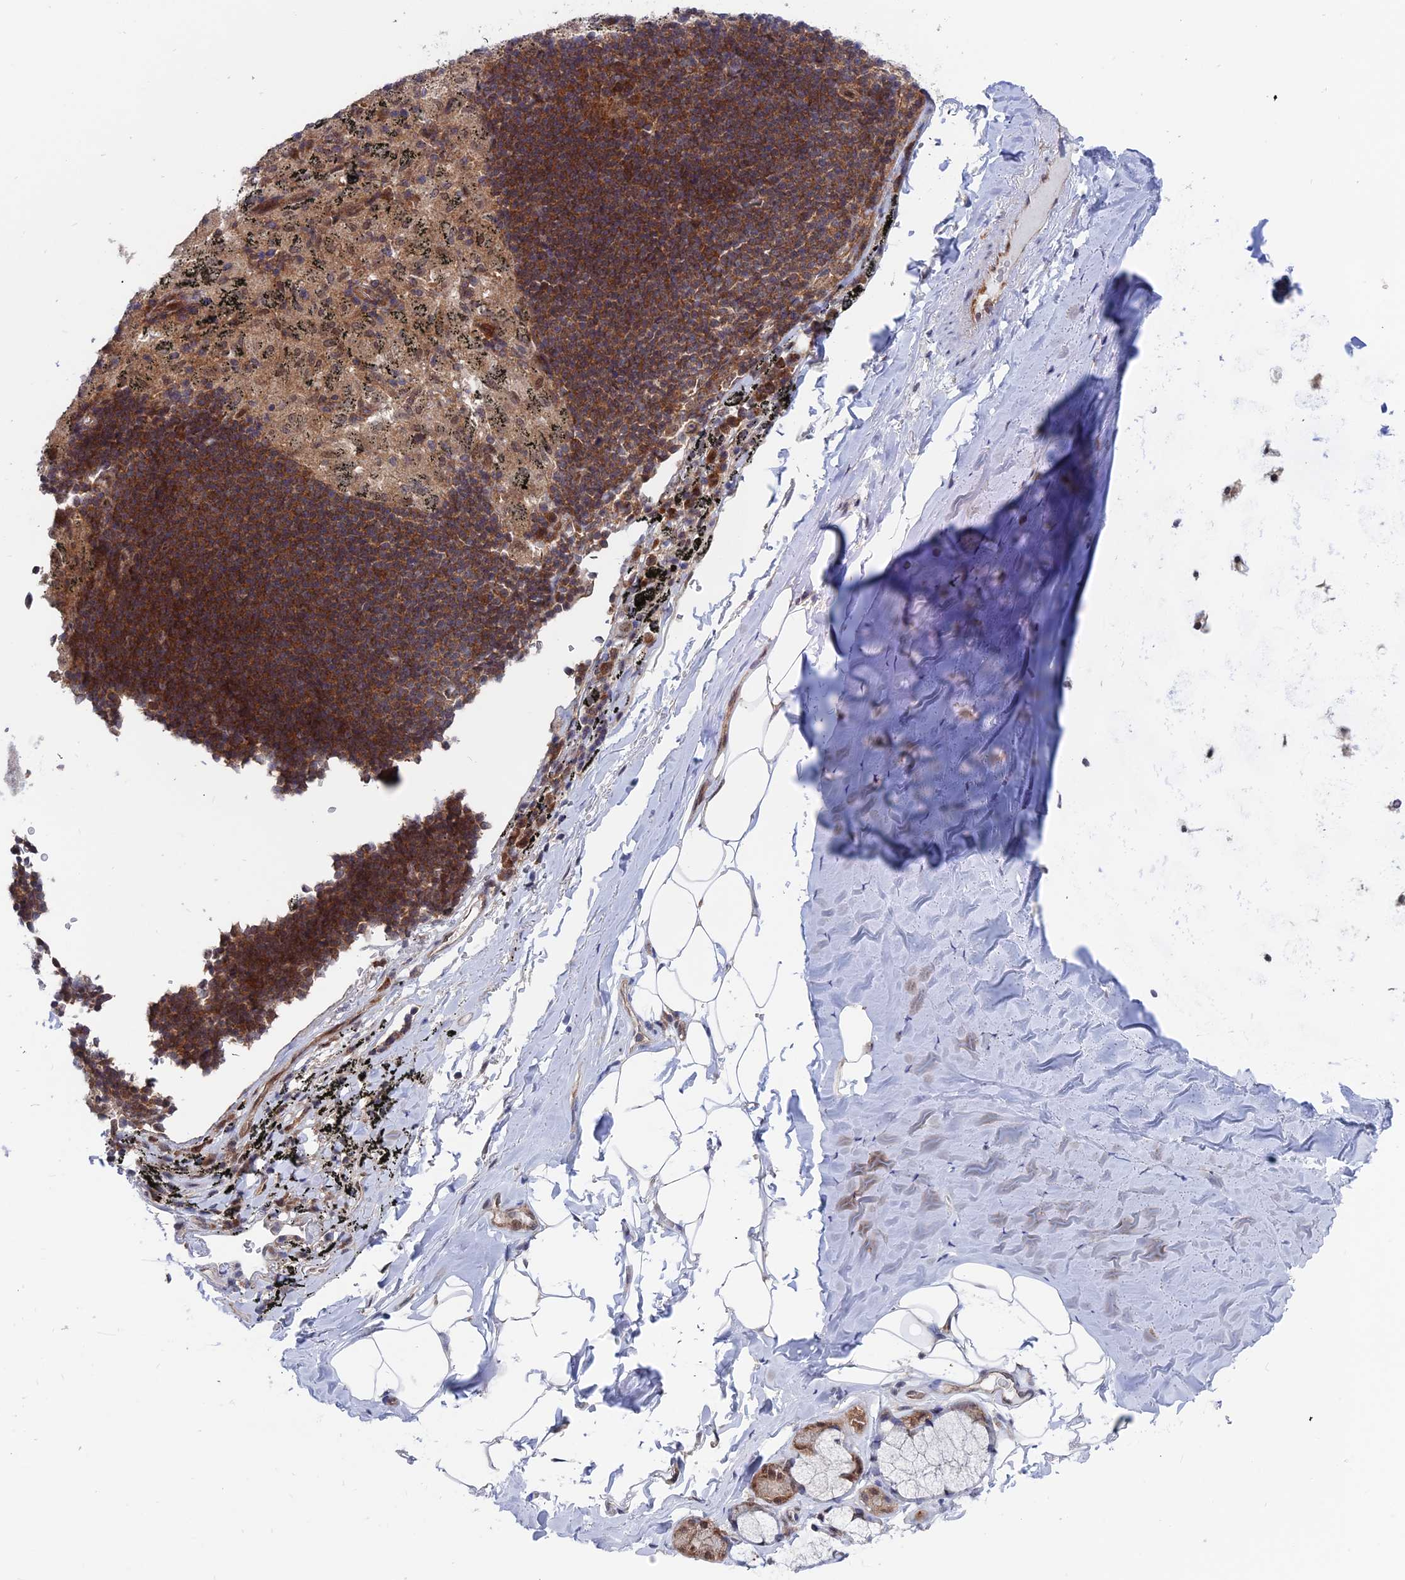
{"staining": {"intensity": "negative", "quantity": "none", "location": "none"}, "tissue": "adipose tissue", "cell_type": "Adipocytes", "image_type": "normal", "snomed": [{"axis": "morphology", "description": "Normal tissue, NOS"}, {"axis": "topography", "description": "Lymph node"}, {"axis": "topography", "description": "Bronchus"}], "caption": "DAB (3,3'-diaminobenzidine) immunohistochemical staining of benign human adipose tissue displays no significant staining in adipocytes. (Brightfield microscopy of DAB IHC at high magnification).", "gene": "IGBP1", "patient": {"sex": "male", "age": 63}}